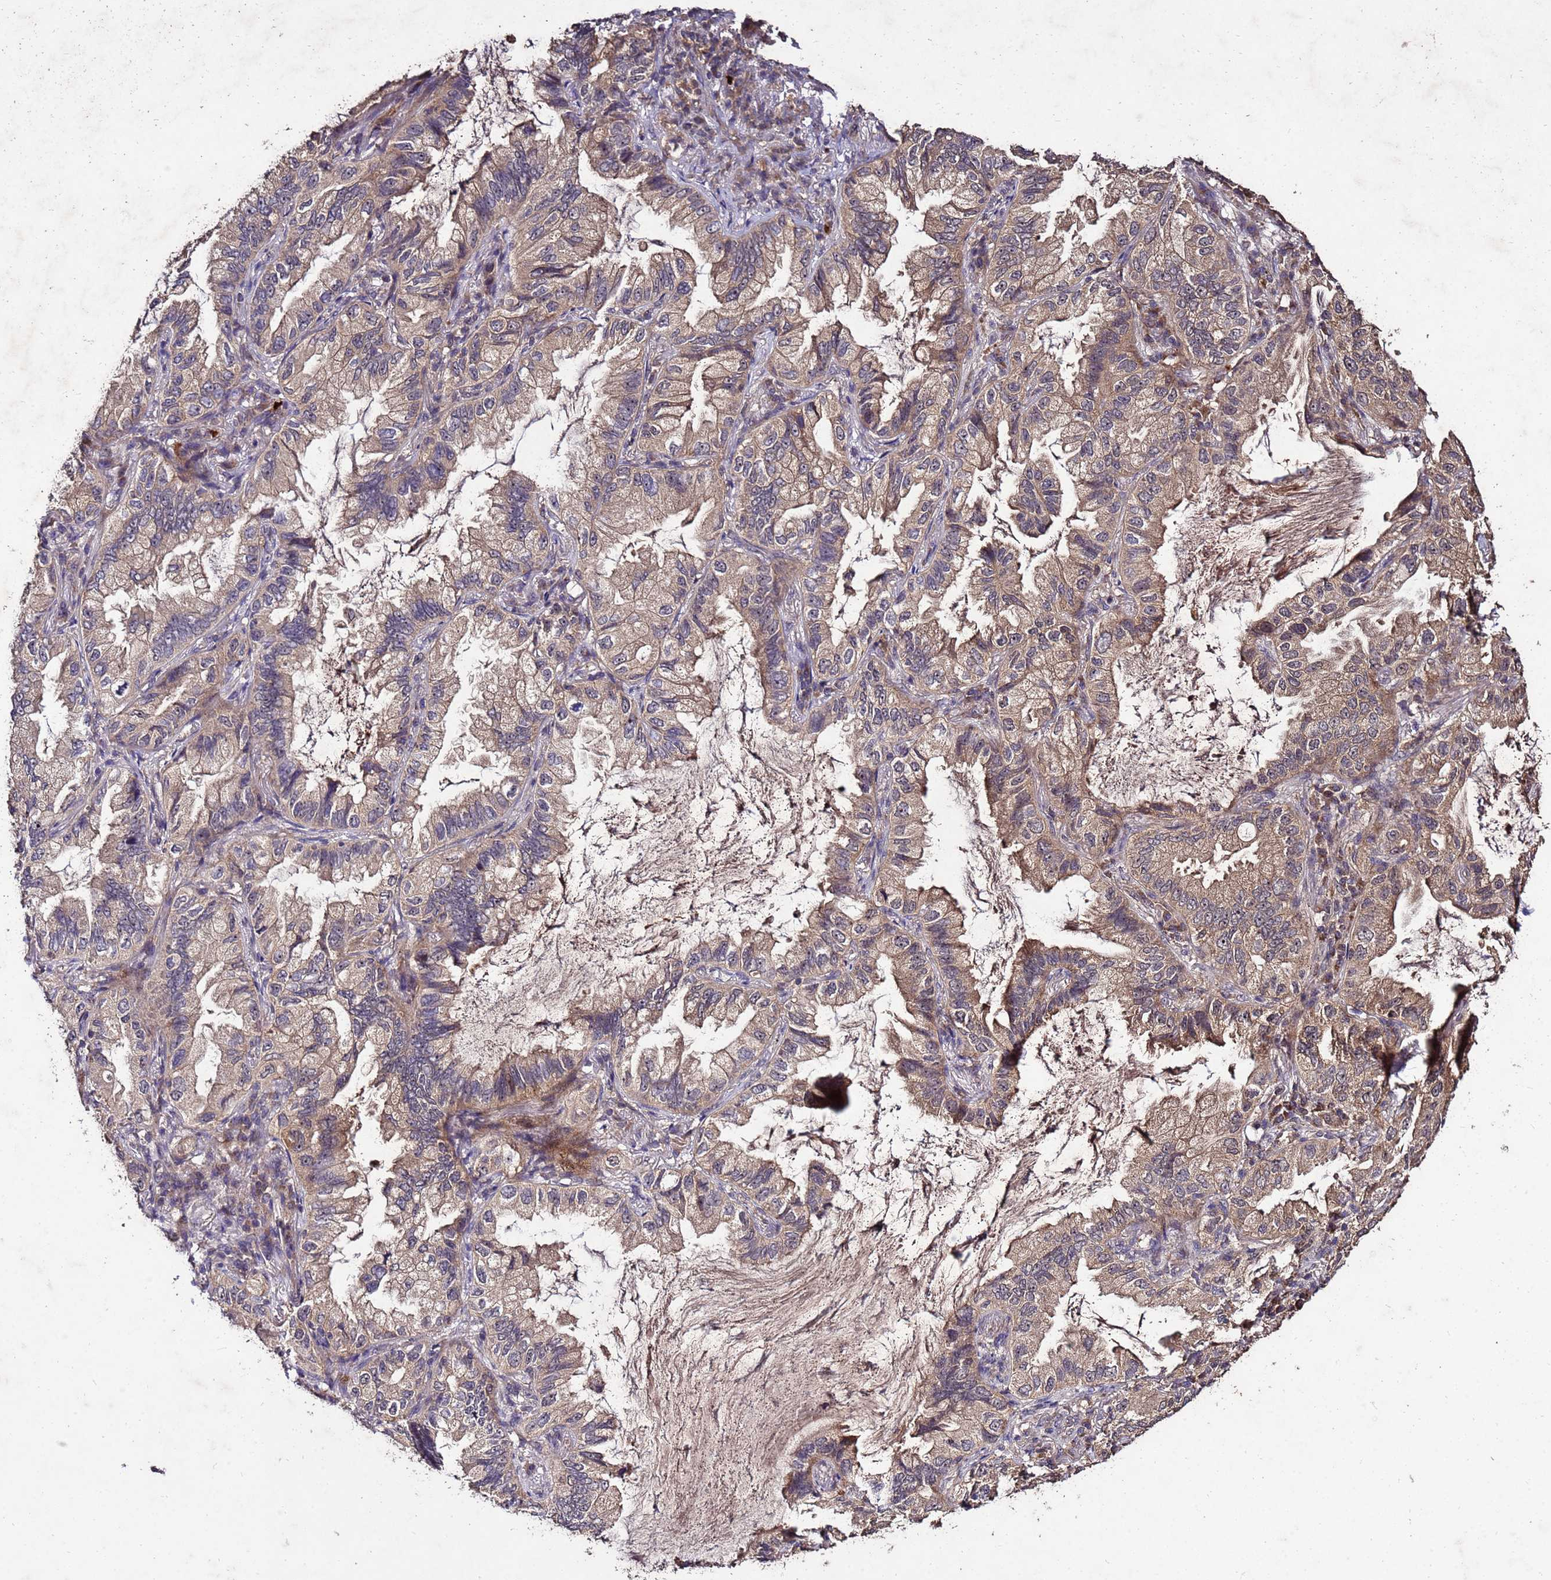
{"staining": {"intensity": "weak", "quantity": ">75%", "location": "cytoplasmic/membranous"}, "tissue": "lung cancer", "cell_type": "Tumor cells", "image_type": "cancer", "snomed": [{"axis": "morphology", "description": "Adenocarcinoma, NOS"}, {"axis": "topography", "description": "Lung"}], "caption": "A high-resolution photomicrograph shows IHC staining of lung cancer, which demonstrates weak cytoplasmic/membranous staining in approximately >75% of tumor cells.", "gene": "TOR4A", "patient": {"sex": "female", "age": 69}}